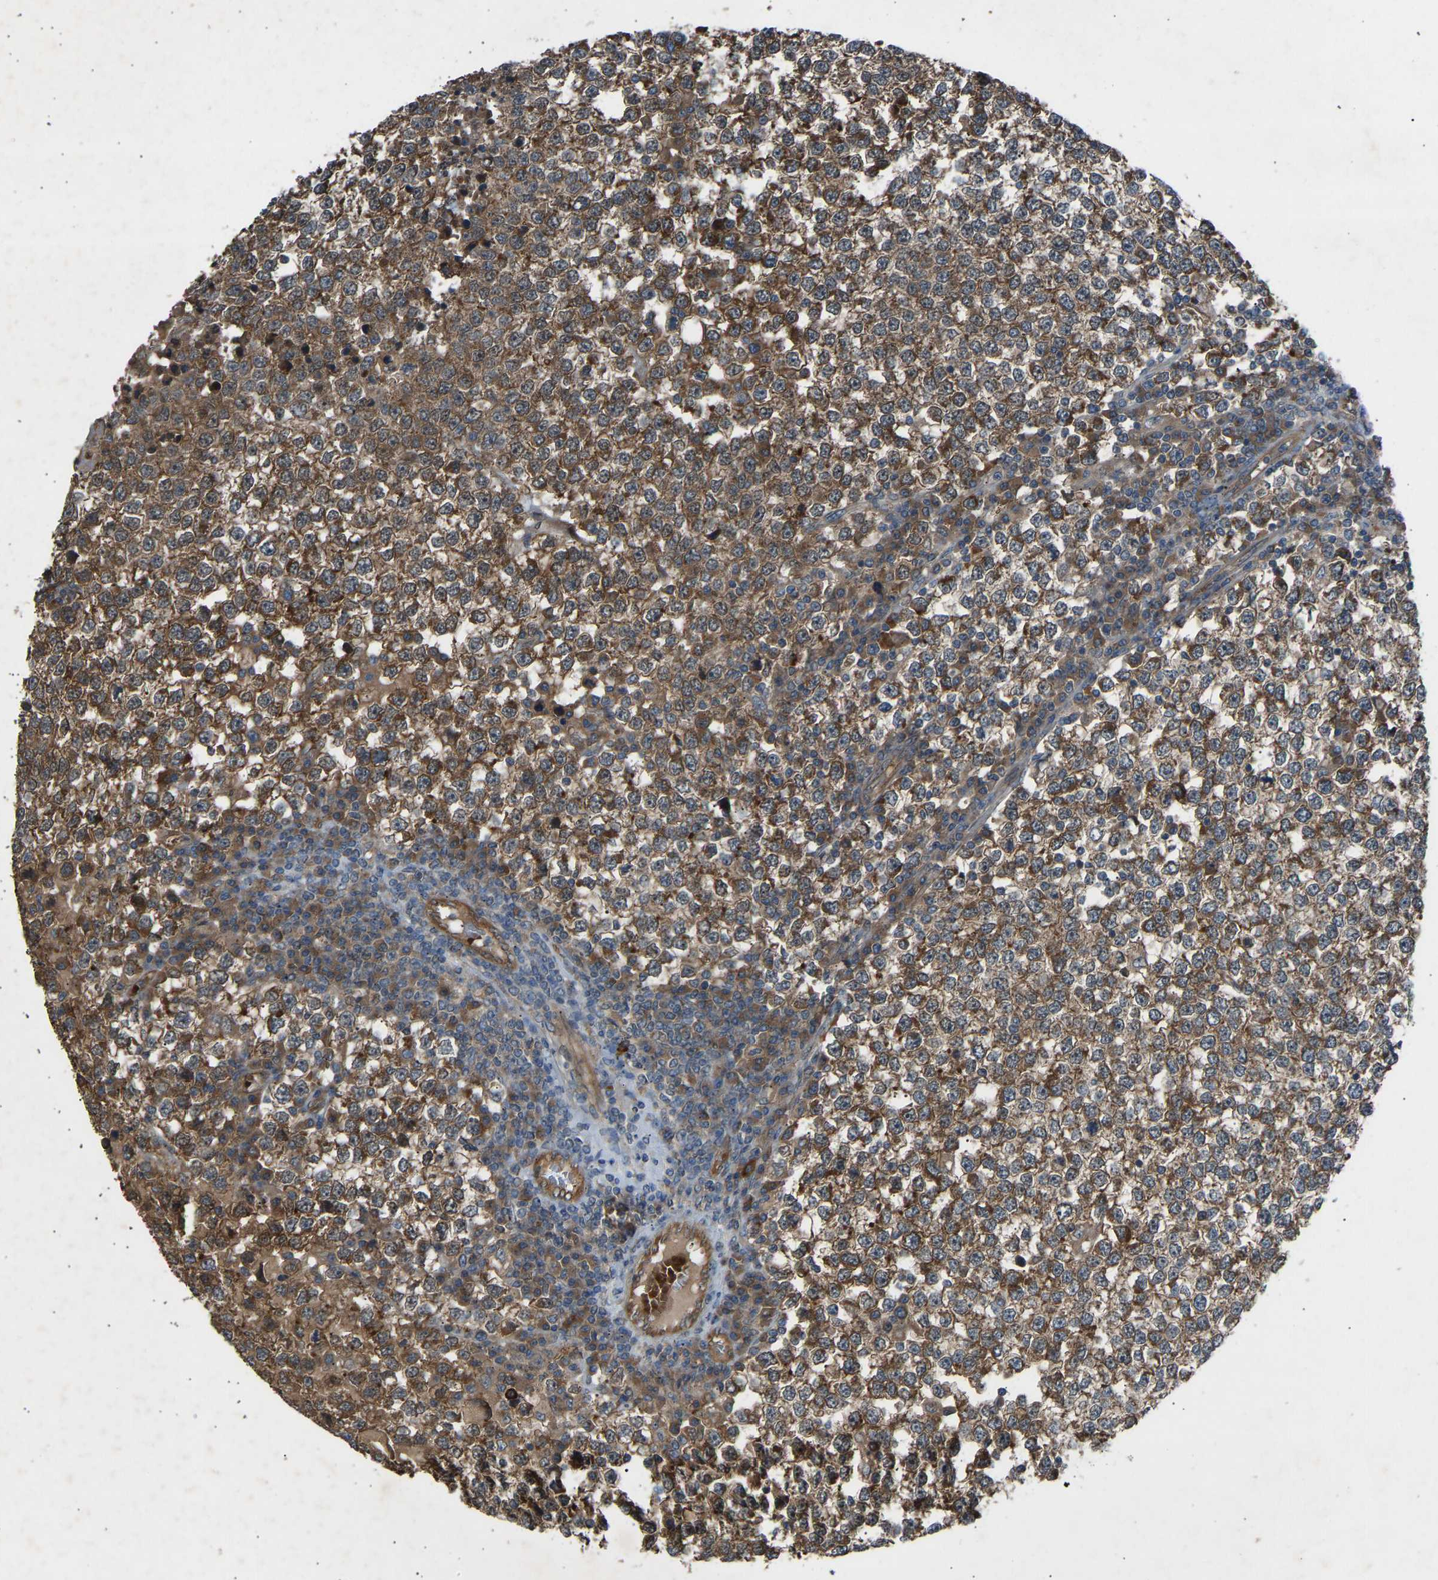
{"staining": {"intensity": "moderate", "quantity": ">75%", "location": "cytoplasmic/membranous"}, "tissue": "testis cancer", "cell_type": "Tumor cells", "image_type": "cancer", "snomed": [{"axis": "morphology", "description": "Seminoma, NOS"}, {"axis": "topography", "description": "Testis"}], "caption": "Approximately >75% of tumor cells in seminoma (testis) display moderate cytoplasmic/membranous protein expression as visualized by brown immunohistochemical staining.", "gene": "GAS2L1", "patient": {"sex": "male", "age": 65}}